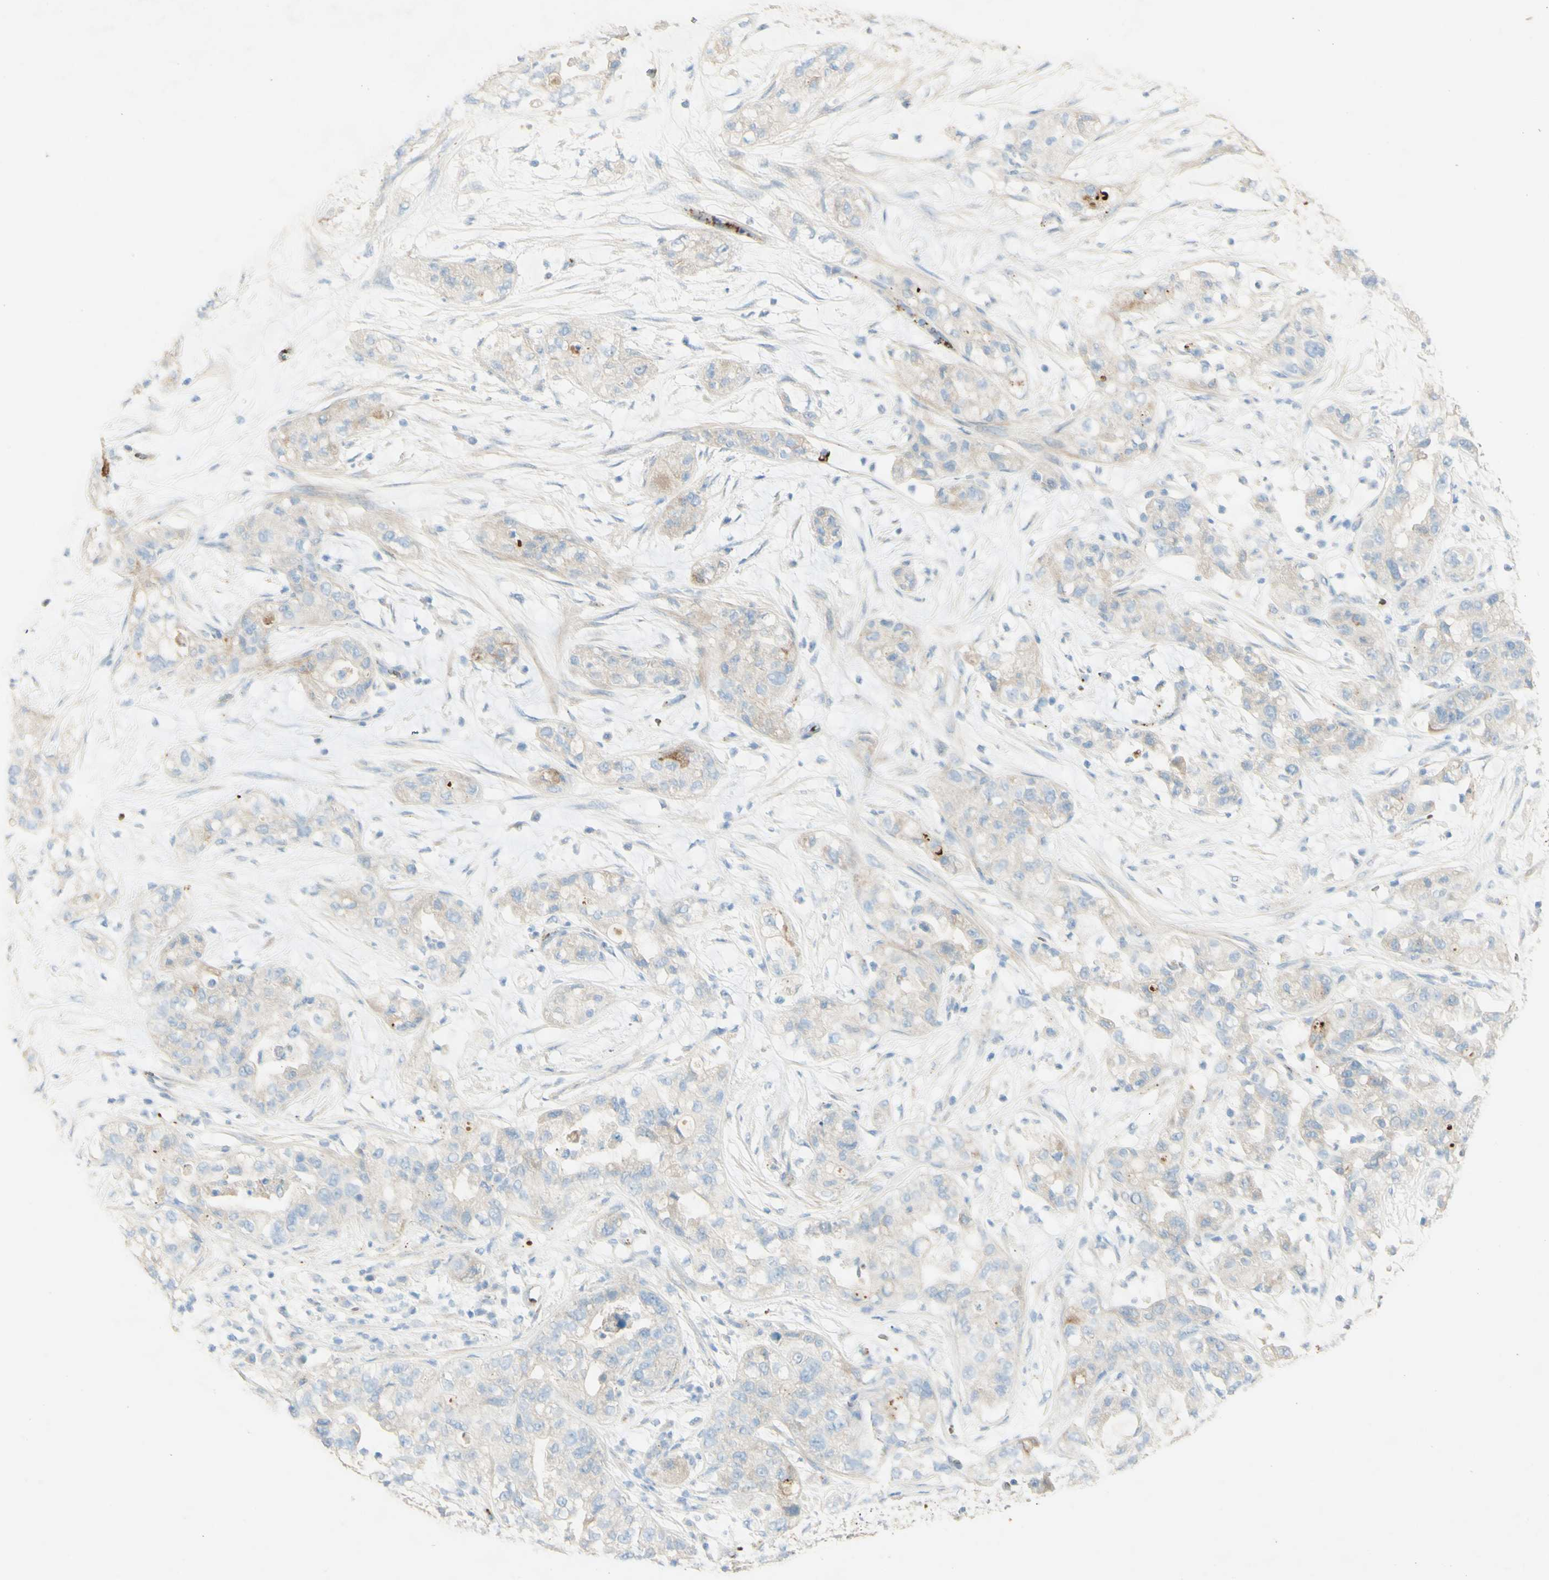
{"staining": {"intensity": "weak", "quantity": "<25%", "location": "cytoplasmic/membranous"}, "tissue": "pancreatic cancer", "cell_type": "Tumor cells", "image_type": "cancer", "snomed": [{"axis": "morphology", "description": "Adenocarcinoma, NOS"}, {"axis": "topography", "description": "Pancreas"}], "caption": "Protein analysis of pancreatic cancer displays no significant positivity in tumor cells. (Stains: DAB (3,3'-diaminobenzidine) IHC with hematoxylin counter stain, Microscopy: brightfield microscopy at high magnification).", "gene": "GAN", "patient": {"sex": "female", "age": 78}}